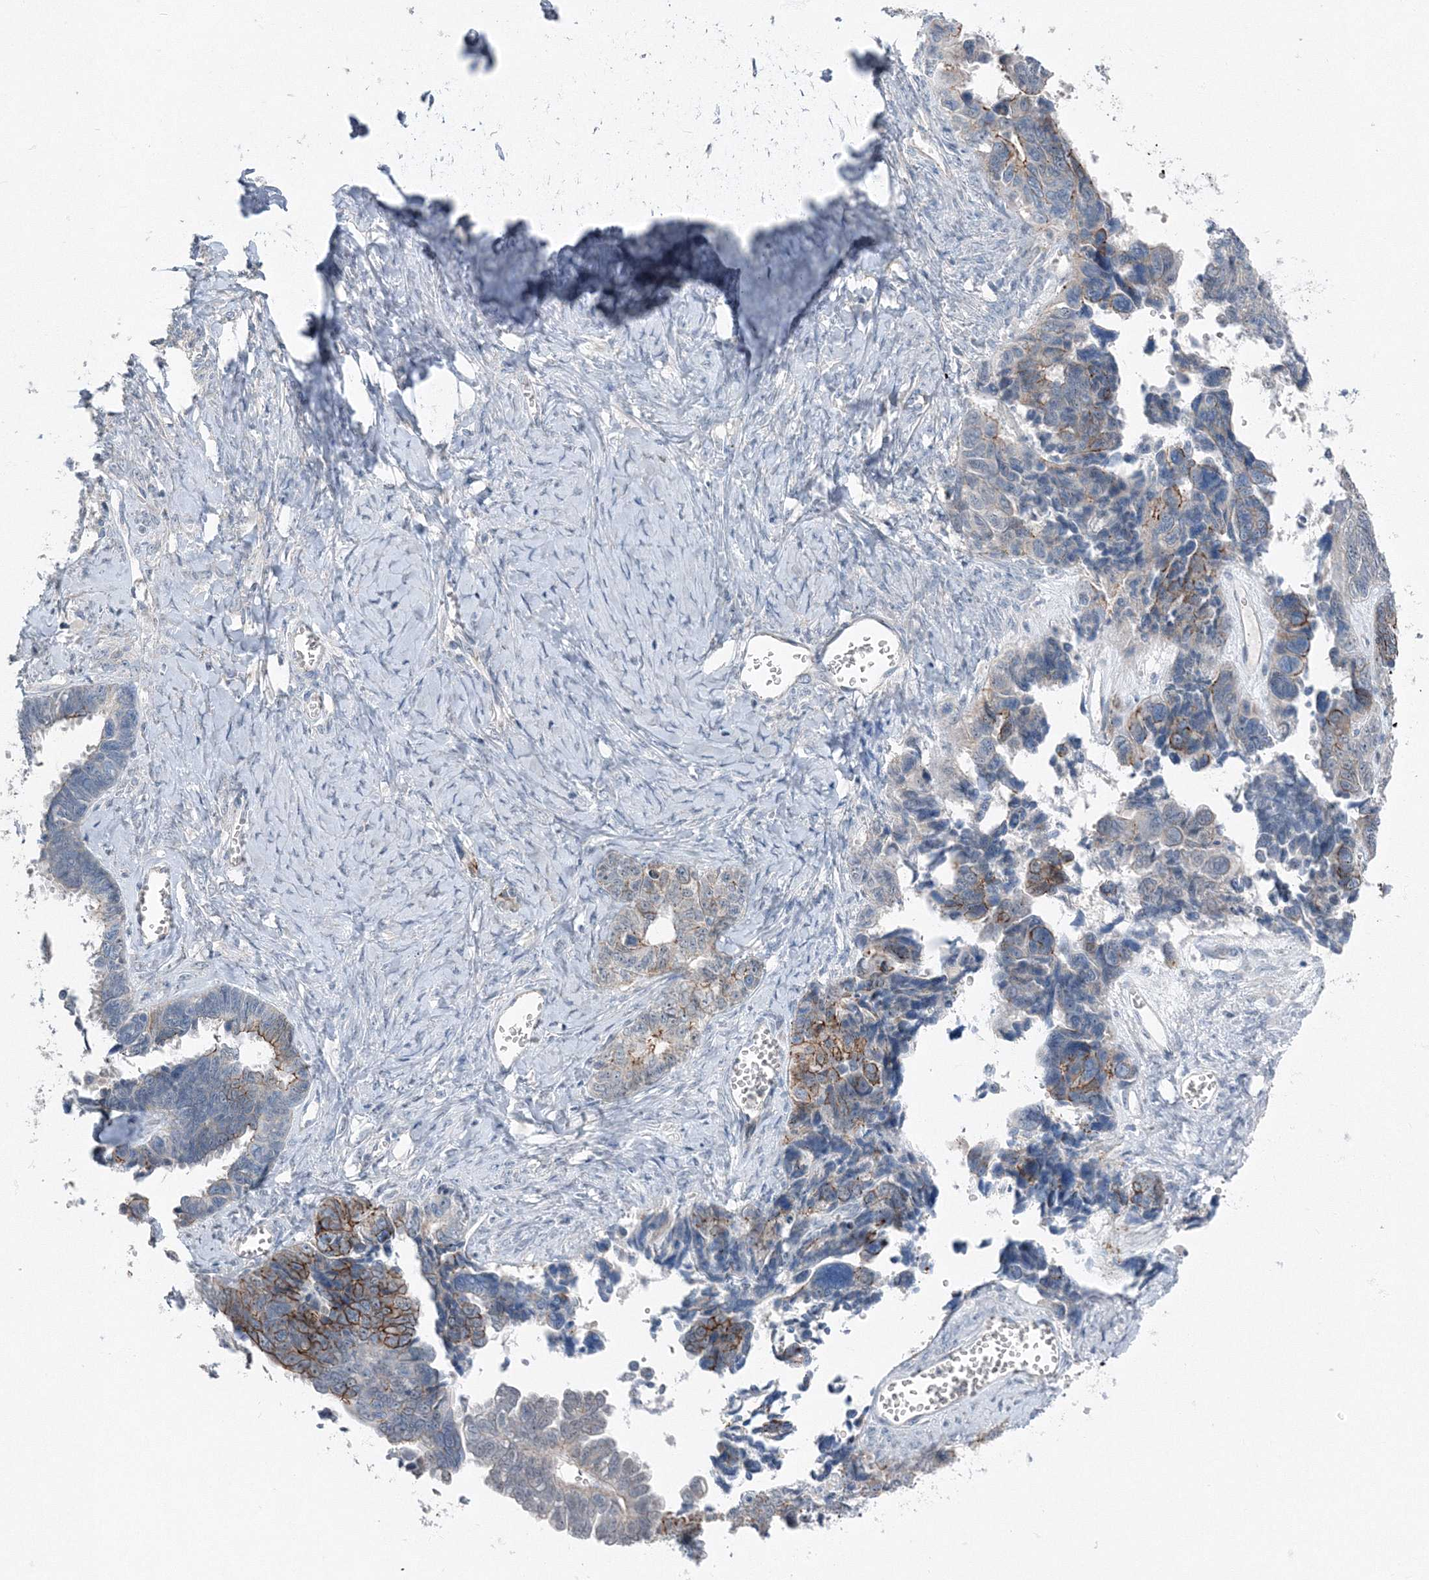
{"staining": {"intensity": "moderate", "quantity": "<25%", "location": "cytoplasmic/membranous"}, "tissue": "ovarian cancer", "cell_type": "Tumor cells", "image_type": "cancer", "snomed": [{"axis": "morphology", "description": "Cystadenocarcinoma, serous, NOS"}, {"axis": "topography", "description": "Ovary"}], "caption": "High-magnification brightfield microscopy of ovarian cancer (serous cystadenocarcinoma) stained with DAB (3,3'-diaminobenzidine) (brown) and counterstained with hematoxylin (blue). tumor cells exhibit moderate cytoplasmic/membranous expression is present in approximately<25% of cells.", "gene": "AASDH", "patient": {"sex": "female", "age": 79}}